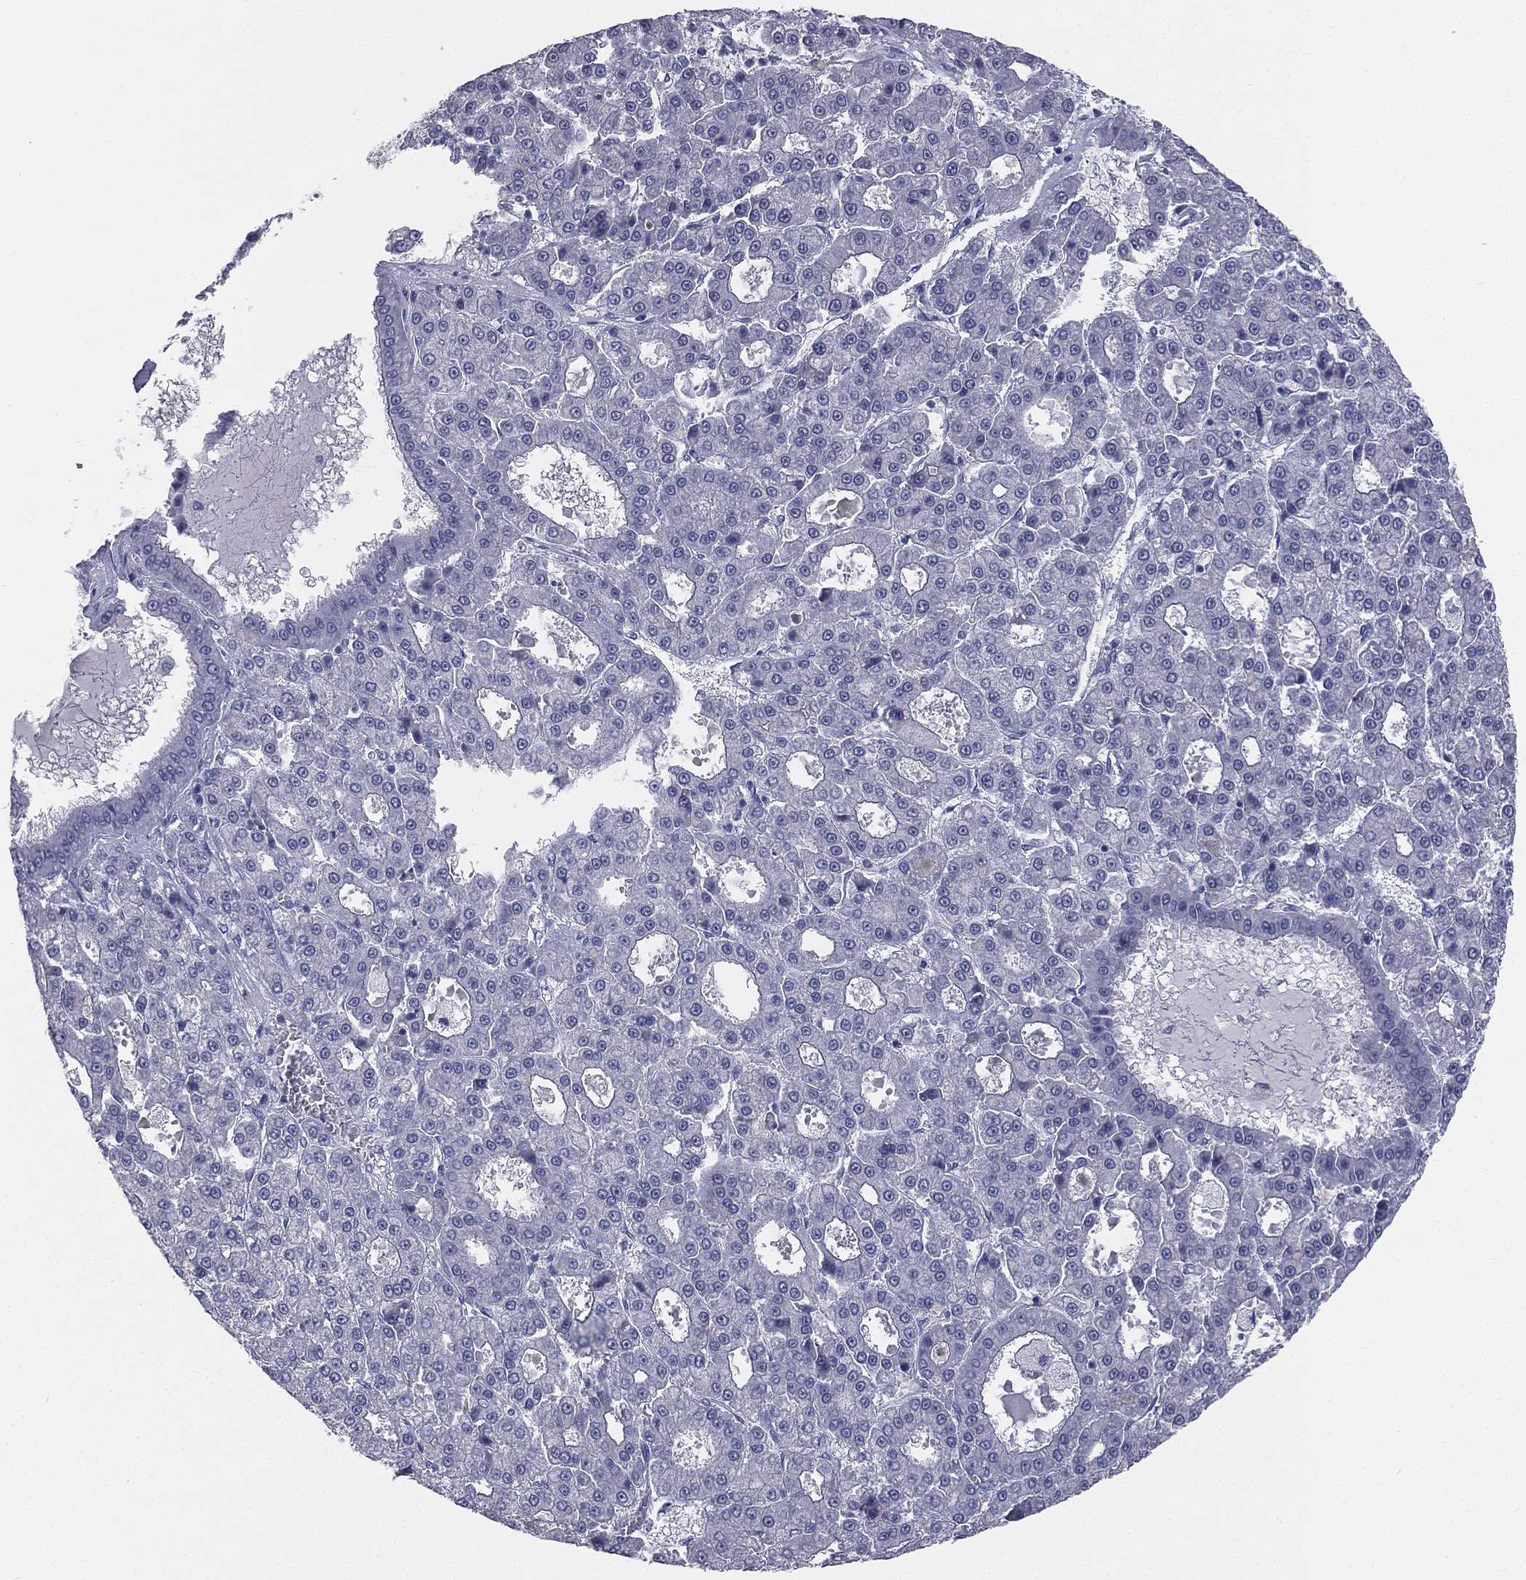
{"staining": {"intensity": "negative", "quantity": "none", "location": "none"}, "tissue": "liver cancer", "cell_type": "Tumor cells", "image_type": "cancer", "snomed": [{"axis": "morphology", "description": "Carcinoma, Hepatocellular, NOS"}, {"axis": "topography", "description": "Liver"}], "caption": "Protein analysis of hepatocellular carcinoma (liver) shows no significant expression in tumor cells.", "gene": "STK31", "patient": {"sex": "male", "age": 70}}